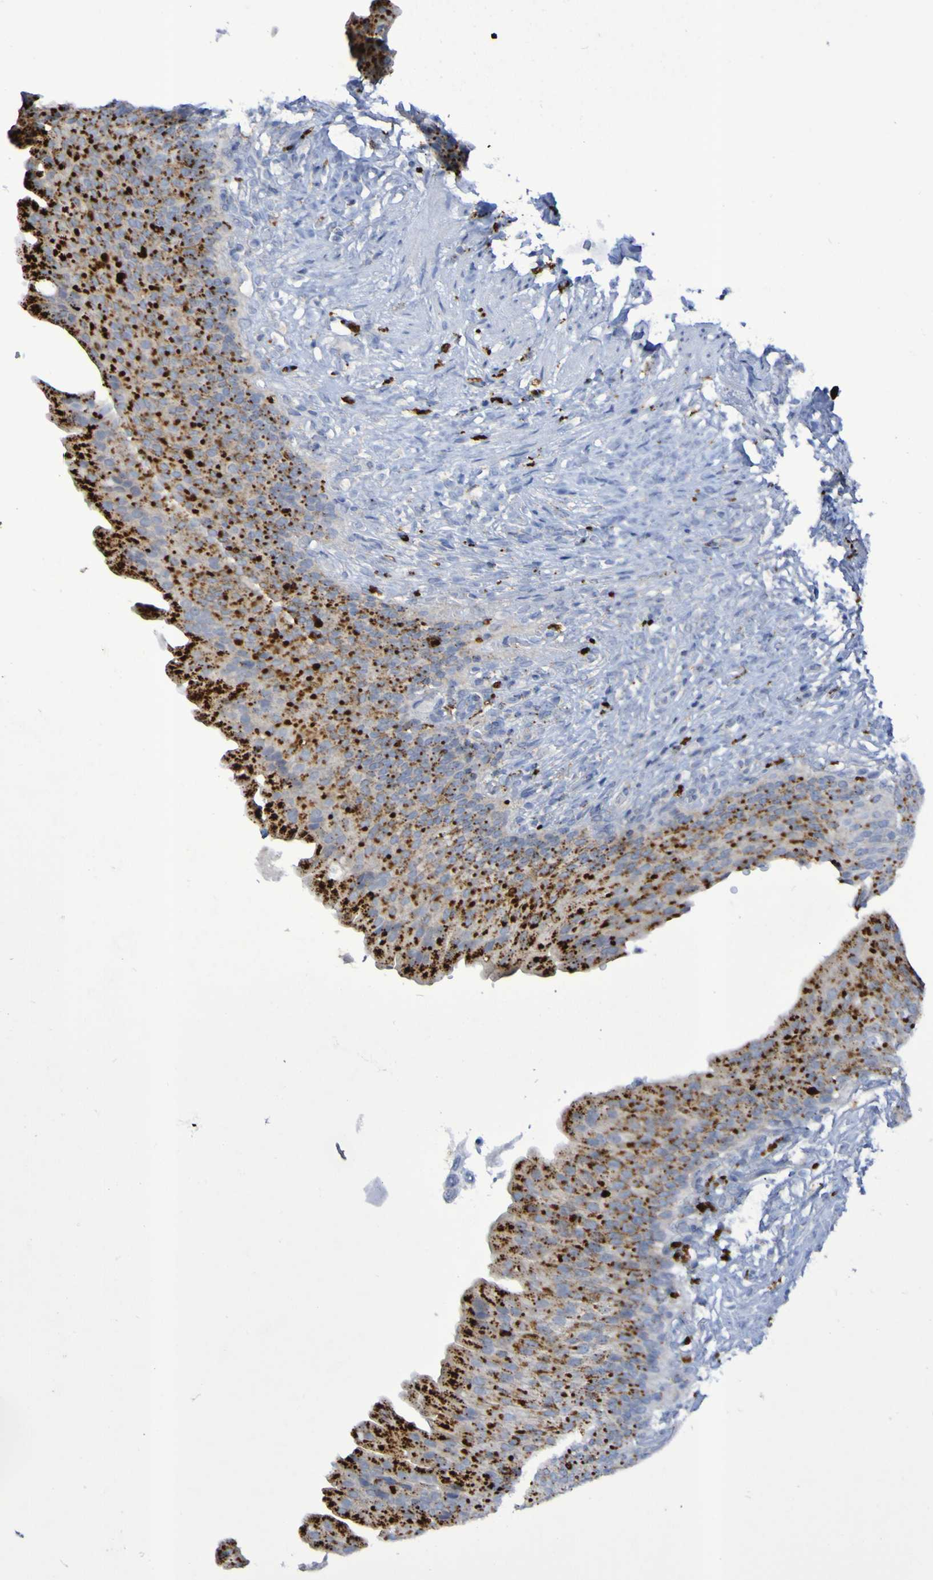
{"staining": {"intensity": "strong", "quantity": ">75%", "location": "cytoplasmic/membranous"}, "tissue": "urinary bladder", "cell_type": "Urothelial cells", "image_type": "normal", "snomed": [{"axis": "morphology", "description": "Normal tissue, NOS"}, {"axis": "topography", "description": "Urinary bladder"}], "caption": "Immunohistochemistry (IHC) of normal urinary bladder shows high levels of strong cytoplasmic/membranous staining in approximately >75% of urothelial cells.", "gene": "TPH1", "patient": {"sex": "female", "age": 79}}